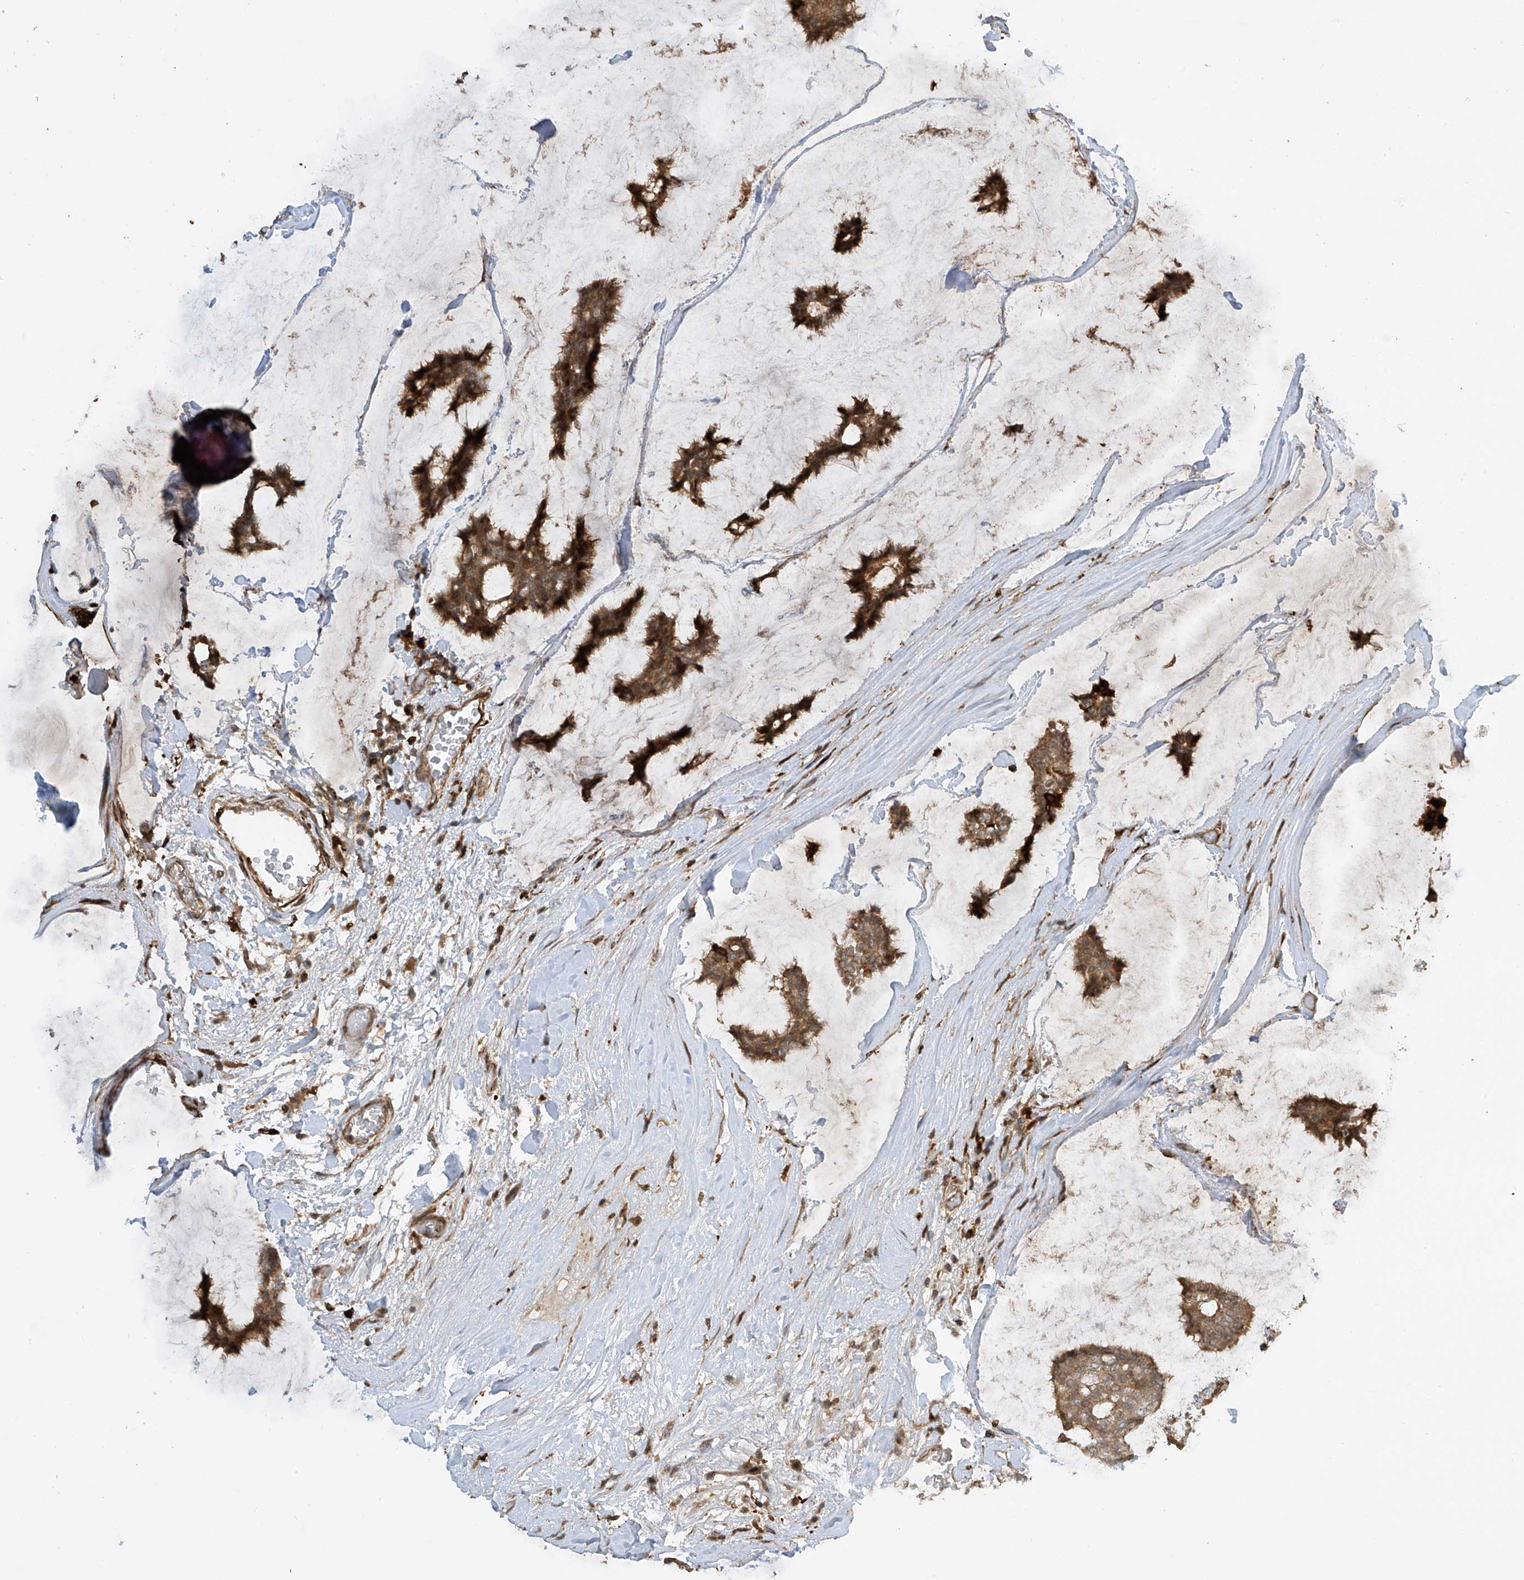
{"staining": {"intensity": "moderate", "quantity": ">75%", "location": "cytoplasmic/membranous"}, "tissue": "breast cancer", "cell_type": "Tumor cells", "image_type": "cancer", "snomed": [{"axis": "morphology", "description": "Duct carcinoma"}, {"axis": "topography", "description": "Breast"}], "caption": "Approximately >75% of tumor cells in infiltrating ductal carcinoma (breast) demonstrate moderate cytoplasmic/membranous protein expression as visualized by brown immunohistochemical staining.", "gene": "ATAD2B", "patient": {"sex": "female", "age": 93}}